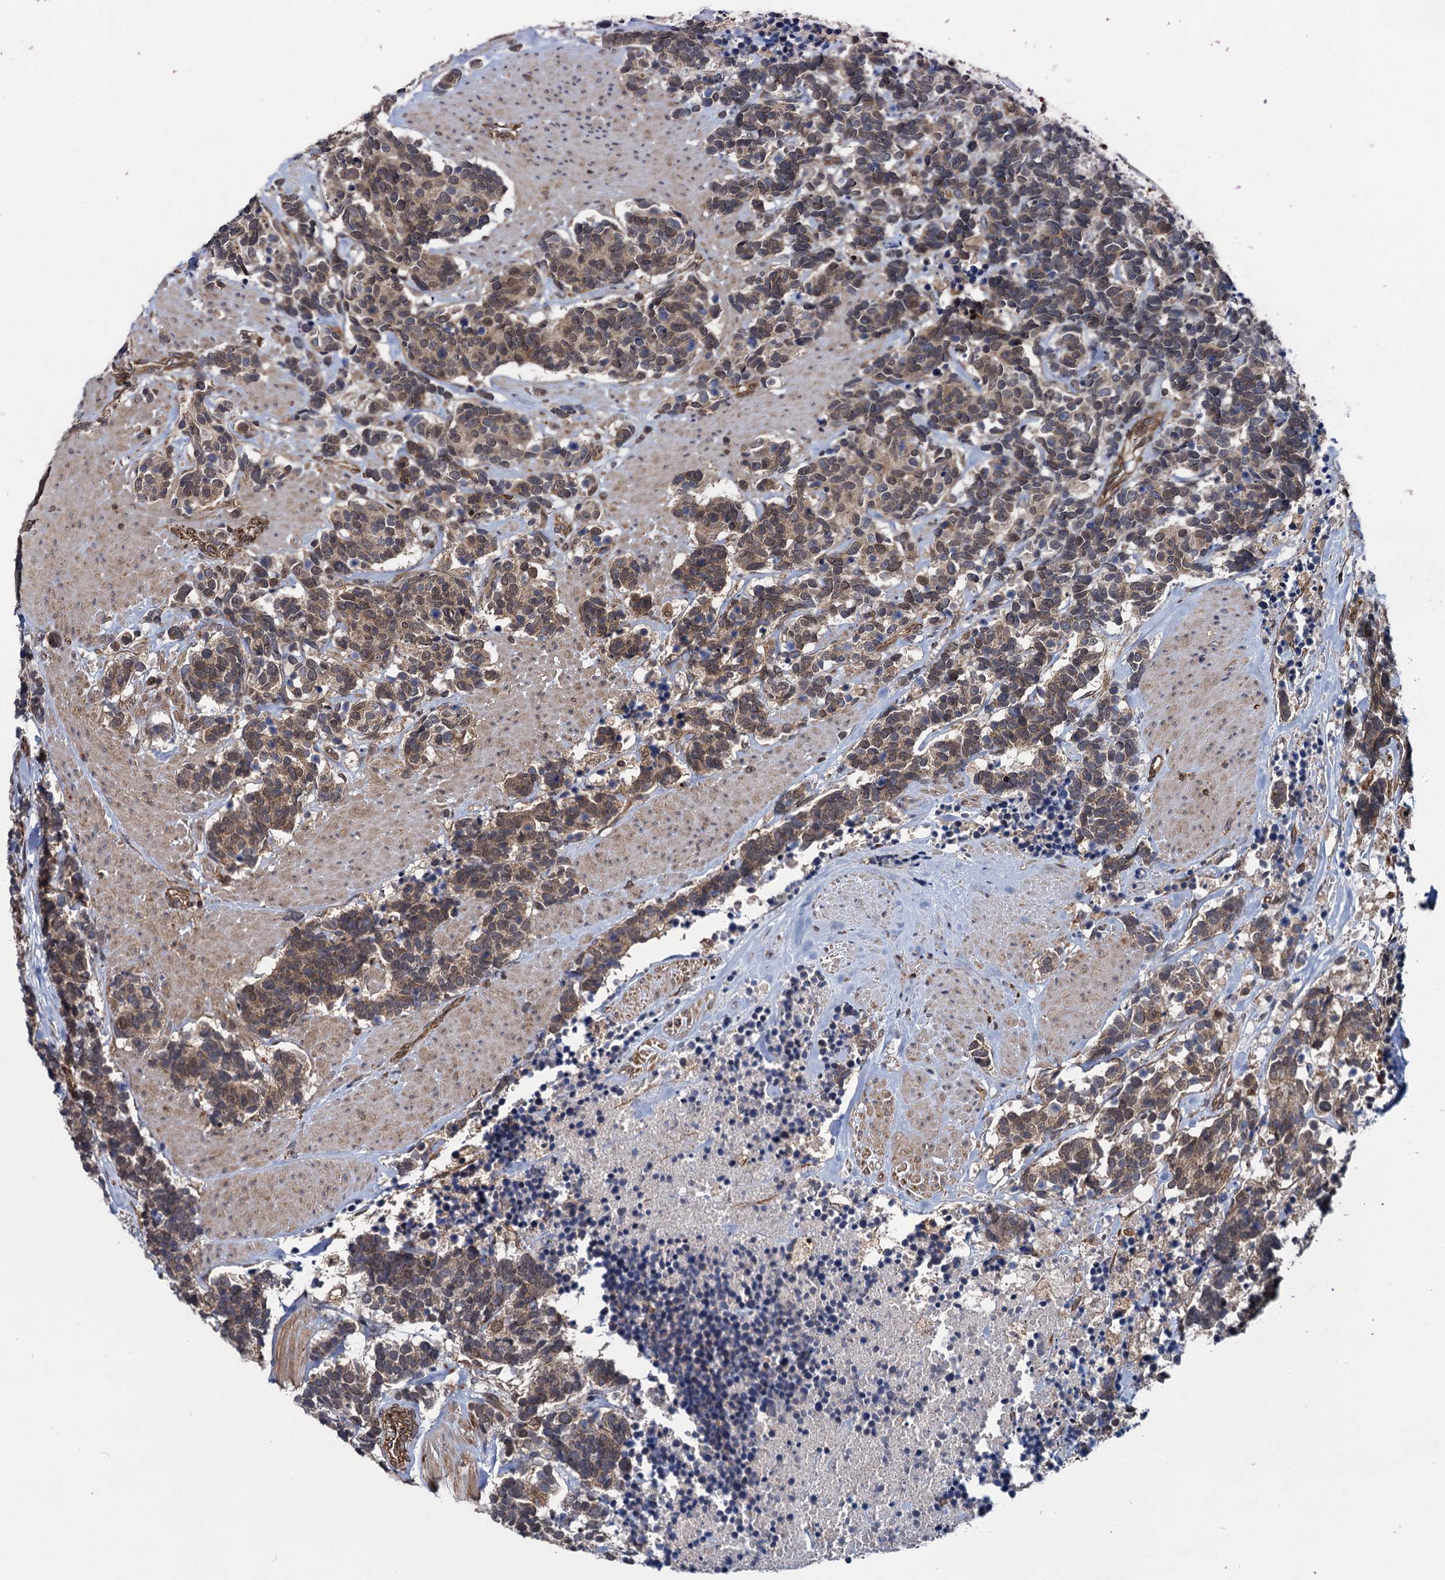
{"staining": {"intensity": "weak", "quantity": ">75%", "location": "cytoplasmic/membranous"}, "tissue": "carcinoid", "cell_type": "Tumor cells", "image_type": "cancer", "snomed": [{"axis": "morphology", "description": "Carcinoma, NOS"}, {"axis": "morphology", "description": "Carcinoid, malignant, NOS"}, {"axis": "topography", "description": "Urinary bladder"}], "caption": "Carcinoid (malignant) was stained to show a protein in brown. There is low levels of weak cytoplasmic/membranous positivity in approximately >75% of tumor cells.", "gene": "ZFYVE19", "patient": {"sex": "male", "age": 57}}